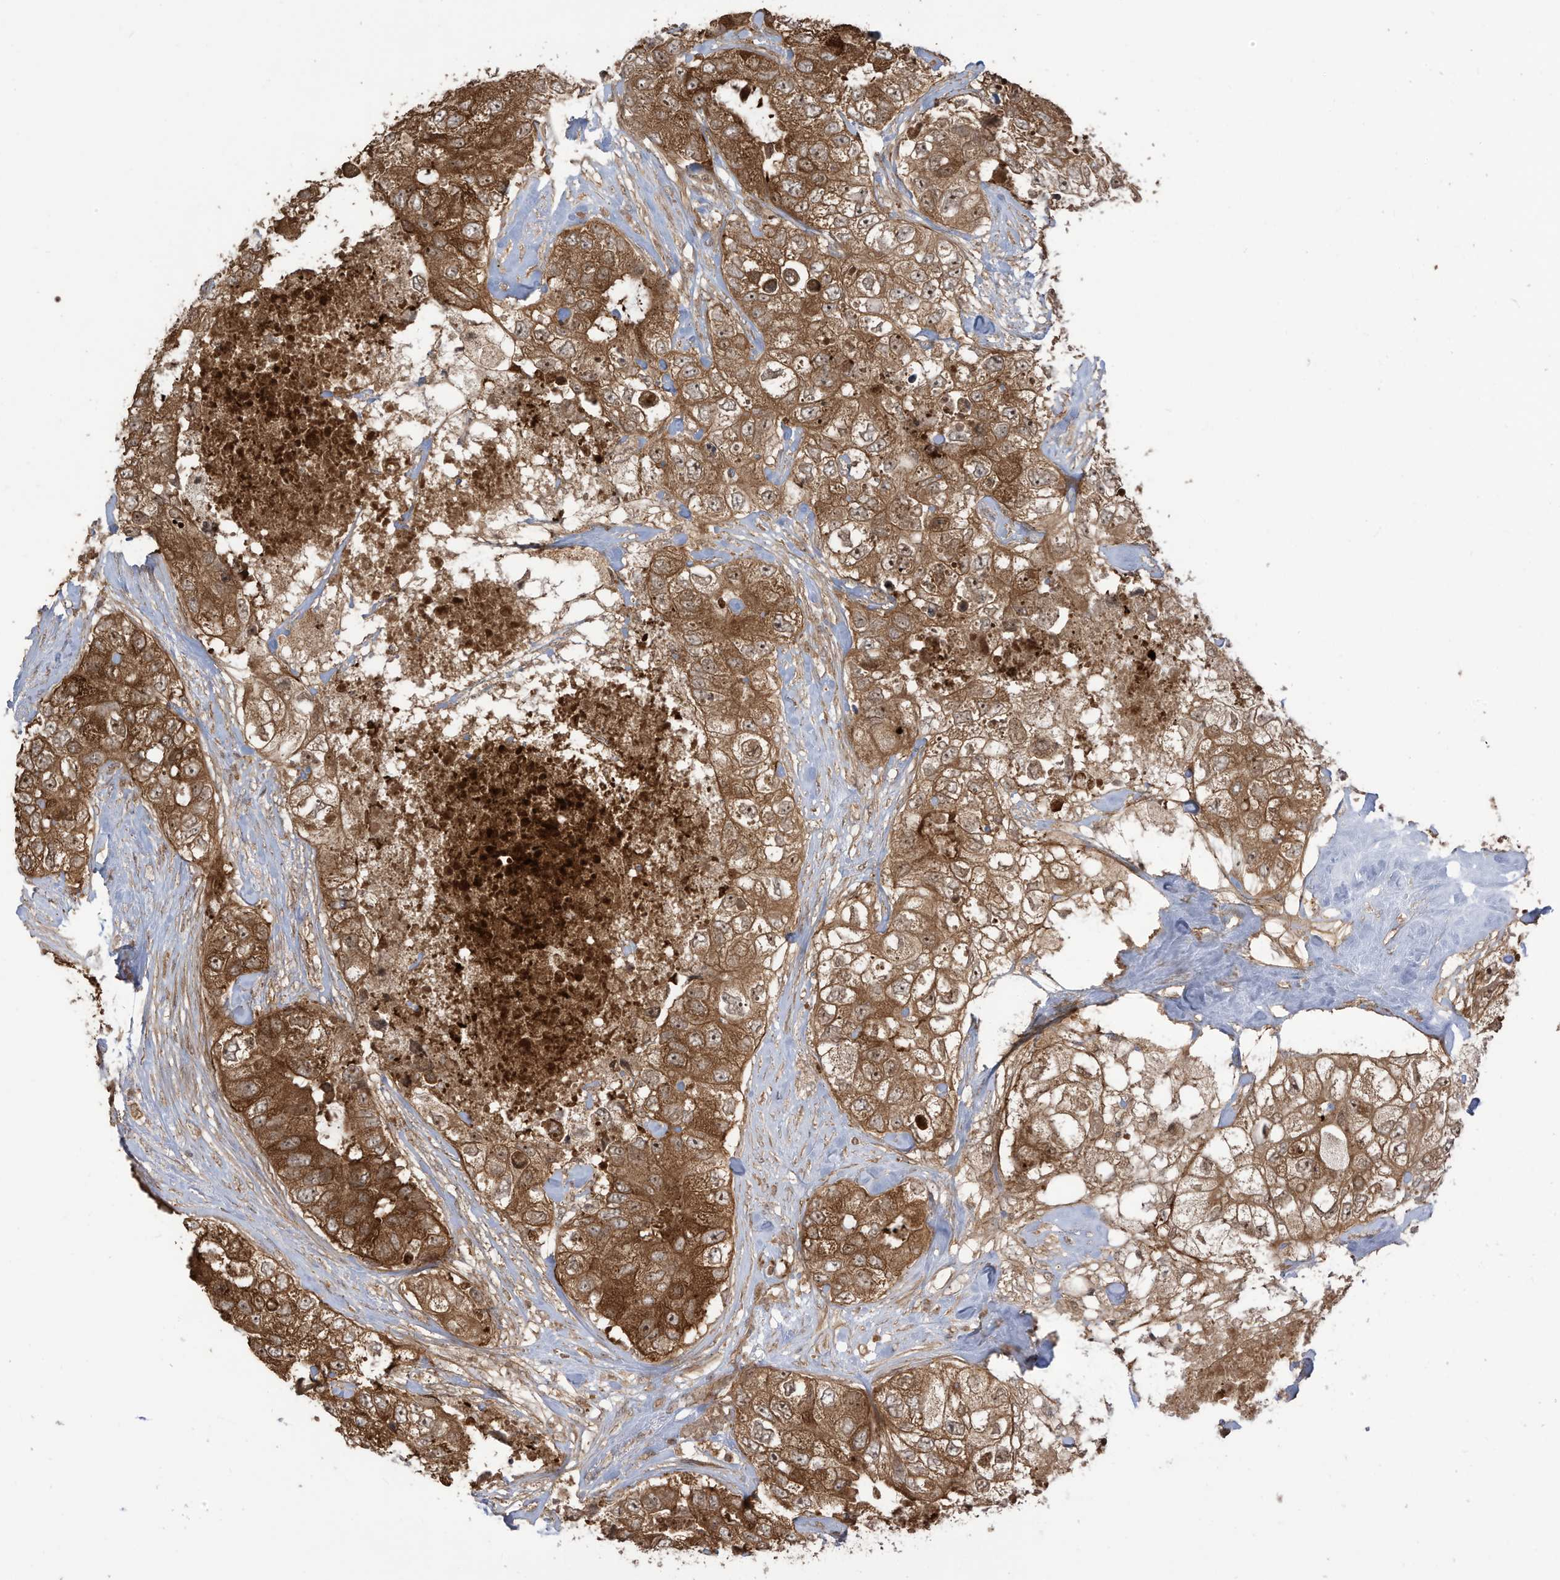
{"staining": {"intensity": "strong", "quantity": ">75%", "location": "cytoplasmic/membranous"}, "tissue": "breast cancer", "cell_type": "Tumor cells", "image_type": "cancer", "snomed": [{"axis": "morphology", "description": "Duct carcinoma"}, {"axis": "topography", "description": "Breast"}], "caption": "Immunohistochemistry (IHC) image of neoplastic tissue: human invasive ductal carcinoma (breast) stained using immunohistochemistry shows high levels of strong protein expression localized specifically in the cytoplasmic/membranous of tumor cells, appearing as a cytoplasmic/membranous brown color.", "gene": "CARF", "patient": {"sex": "female", "age": 62}}